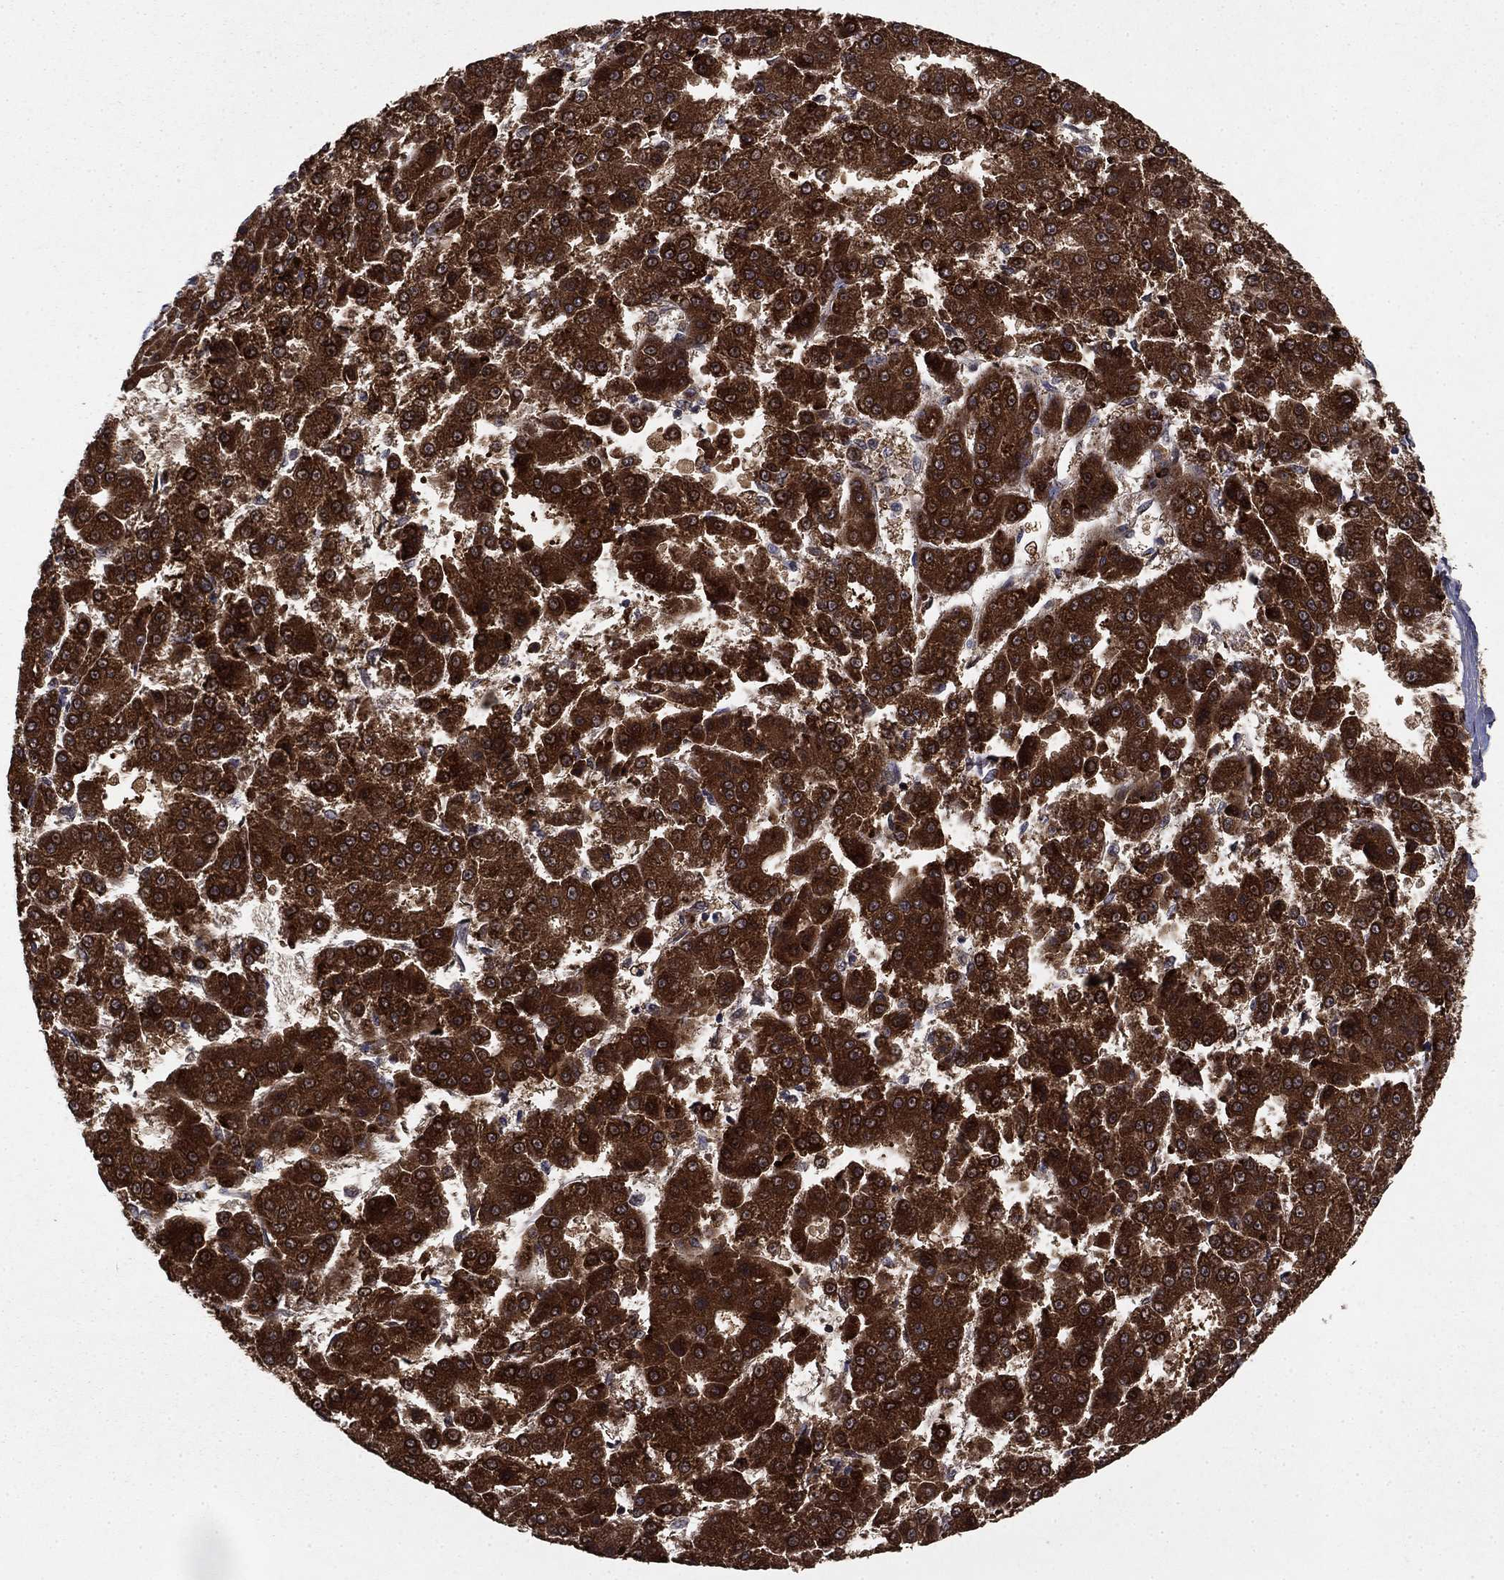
{"staining": {"intensity": "strong", "quantity": ">75%", "location": "cytoplasmic/membranous"}, "tissue": "liver cancer", "cell_type": "Tumor cells", "image_type": "cancer", "snomed": [{"axis": "morphology", "description": "Carcinoma, Hepatocellular, NOS"}, {"axis": "topography", "description": "Liver"}], "caption": "Strong cytoplasmic/membranous expression for a protein is seen in about >75% of tumor cells of hepatocellular carcinoma (liver) using IHC.", "gene": "DHRS1", "patient": {"sex": "male", "age": 70}}